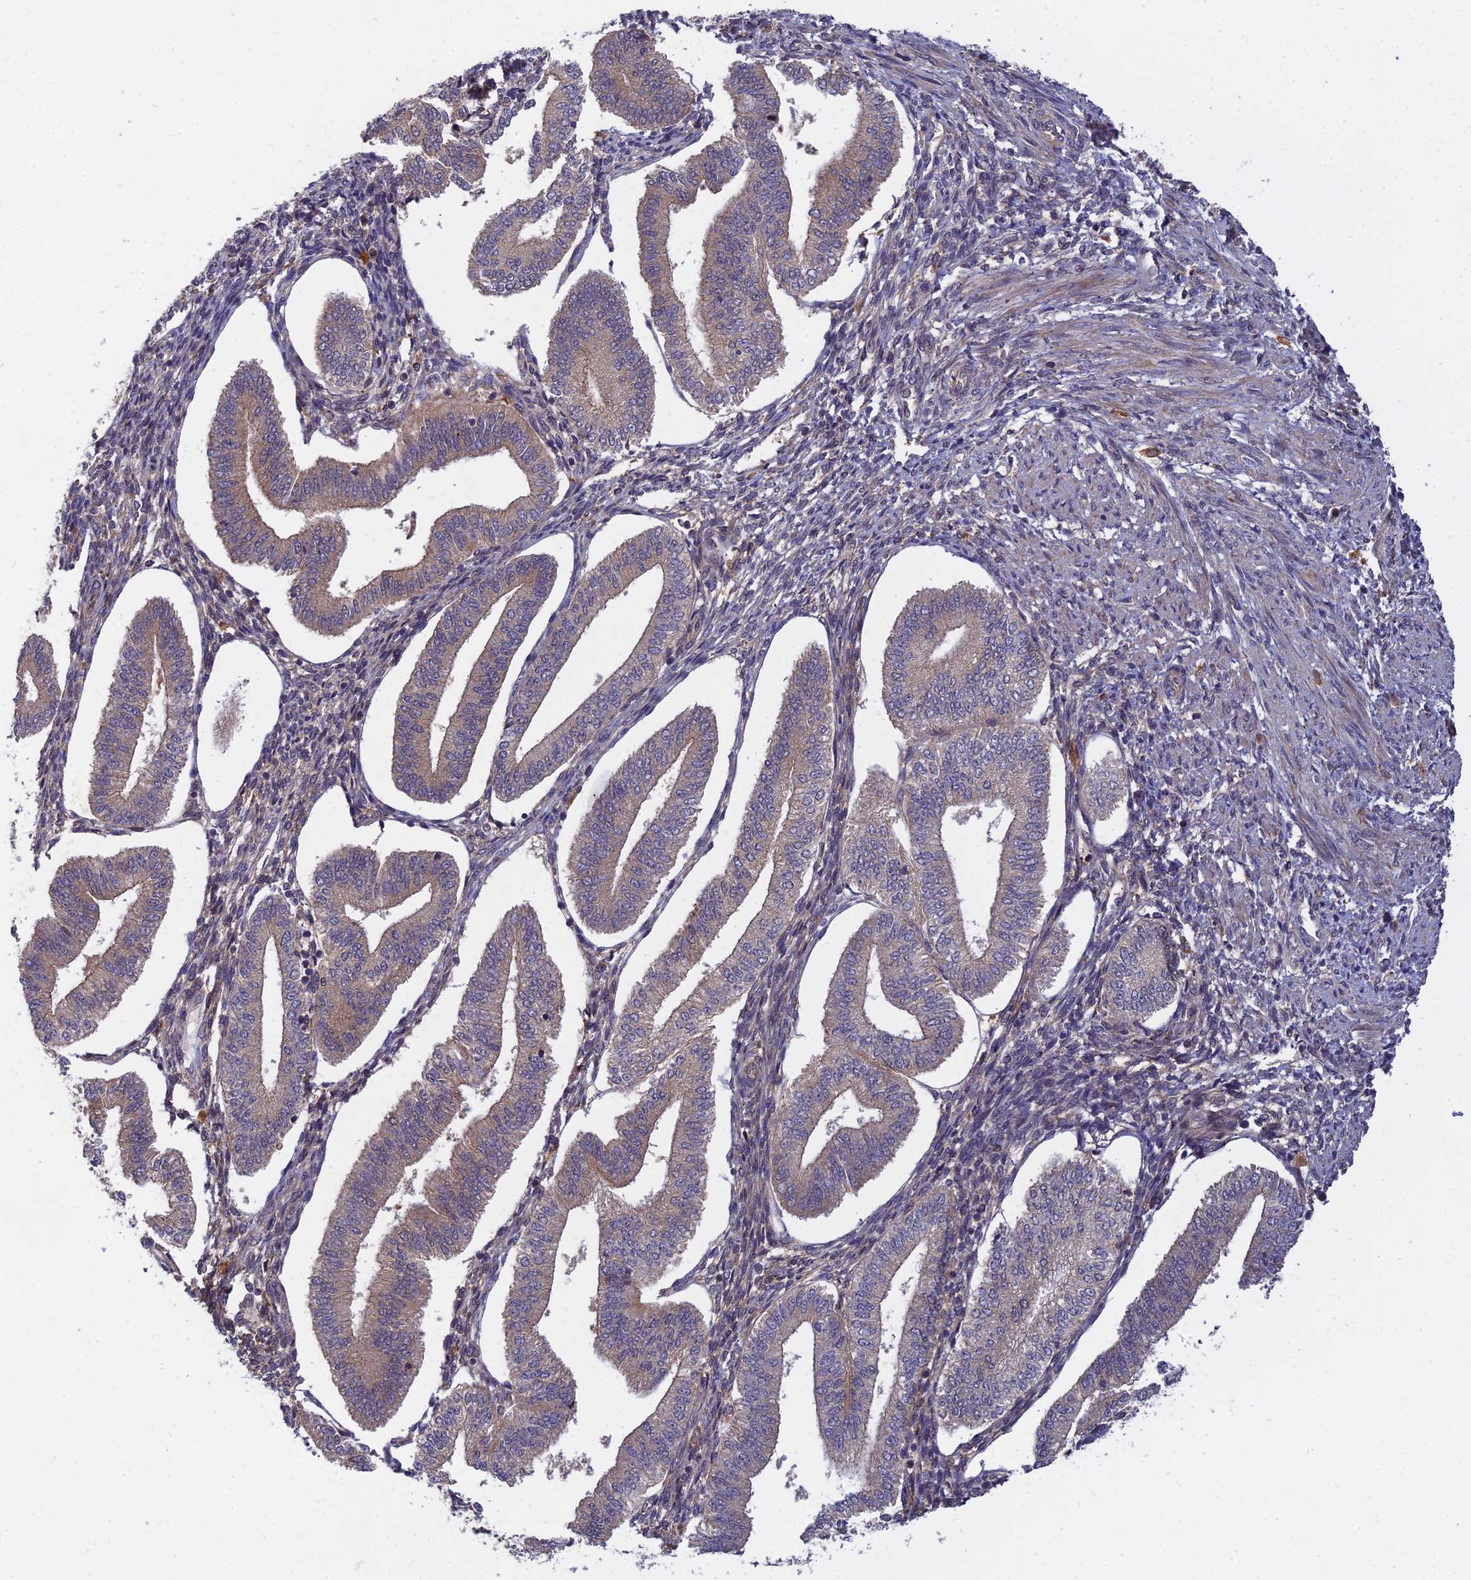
{"staining": {"intensity": "weak", "quantity": "25%-75%", "location": "cytoplasmic/membranous"}, "tissue": "endometrium", "cell_type": "Cells in endometrial stroma", "image_type": "normal", "snomed": [{"axis": "morphology", "description": "Normal tissue, NOS"}, {"axis": "topography", "description": "Endometrium"}], "caption": "Immunohistochemical staining of benign human endometrium exhibits weak cytoplasmic/membranous protein positivity in approximately 25%-75% of cells in endometrial stroma.", "gene": "FAM151B", "patient": {"sex": "female", "age": 34}}